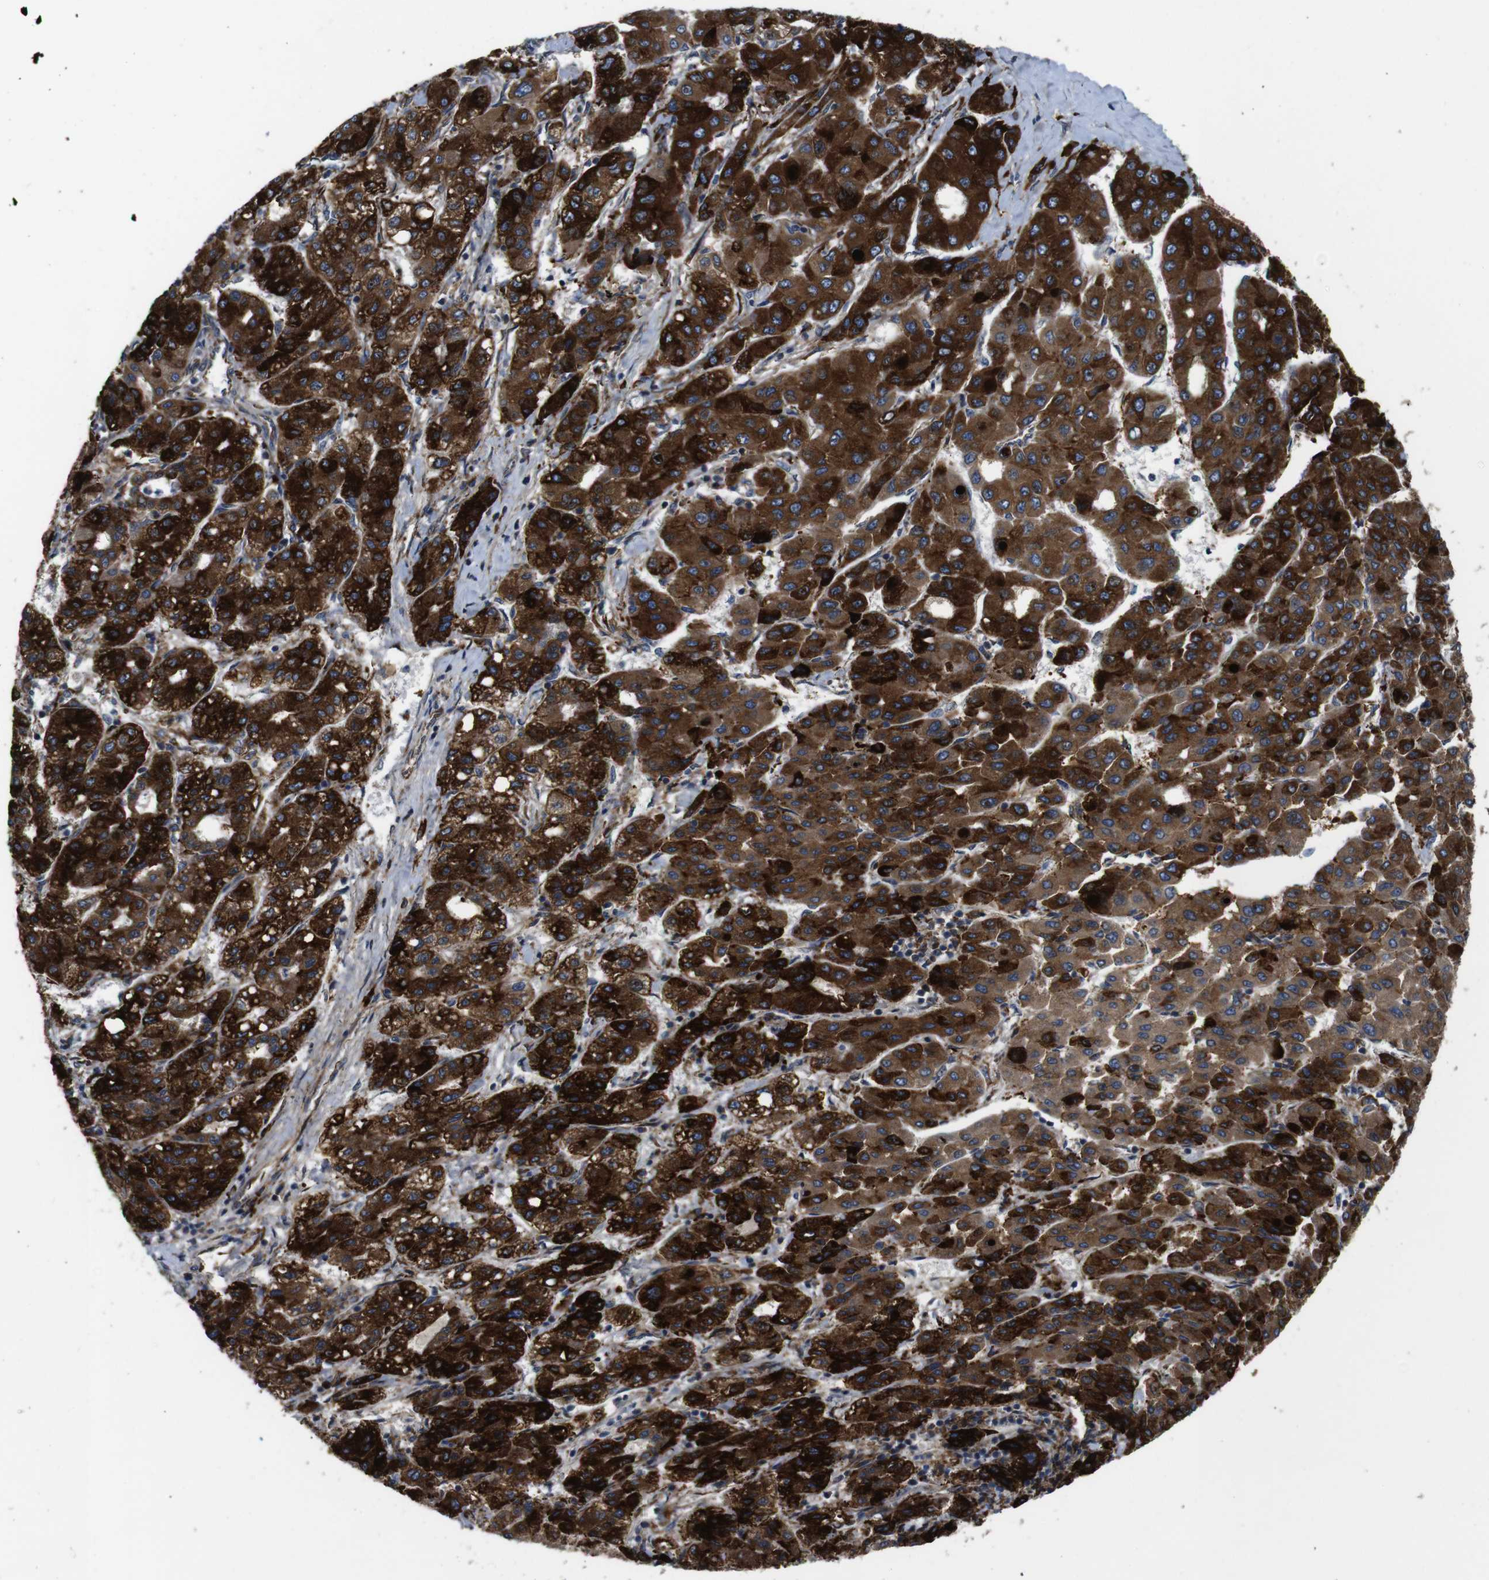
{"staining": {"intensity": "strong", "quantity": ">75%", "location": "cytoplasmic/membranous"}, "tissue": "liver cancer", "cell_type": "Tumor cells", "image_type": "cancer", "snomed": [{"axis": "morphology", "description": "Carcinoma, Hepatocellular, NOS"}, {"axis": "topography", "description": "Liver"}], "caption": "IHC staining of liver cancer (hepatocellular carcinoma), which reveals high levels of strong cytoplasmic/membranous staining in about >75% of tumor cells indicating strong cytoplasmic/membranous protein positivity. The staining was performed using DAB (brown) for protein detection and nuclei were counterstained in hematoxylin (blue).", "gene": "UBE2G2", "patient": {"sex": "male", "age": 65}}